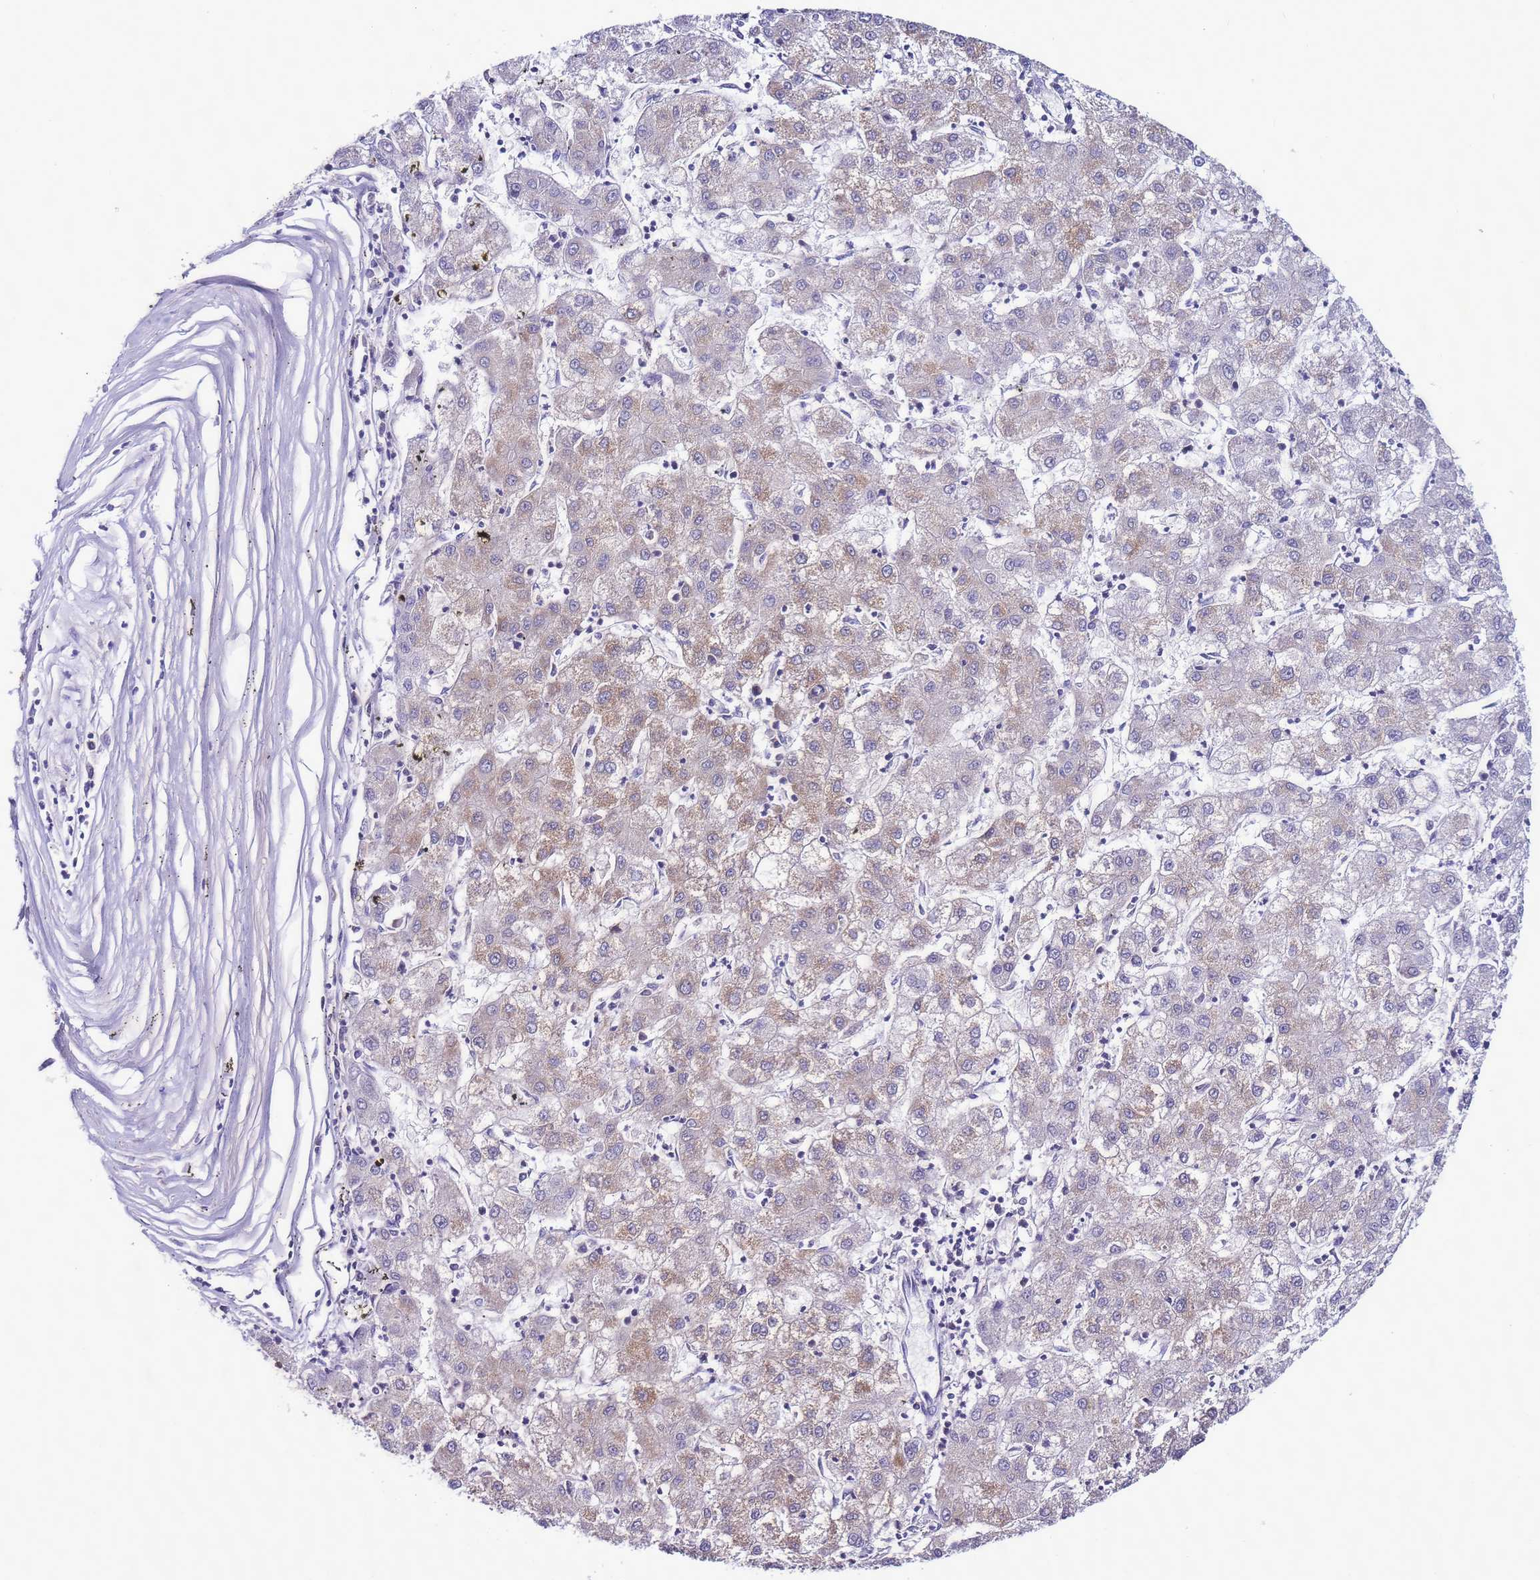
{"staining": {"intensity": "weak", "quantity": "<25%", "location": "cytoplasmic/membranous"}, "tissue": "liver cancer", "cell_type": "Tumor cells", "image_type": "cancer", "snomed": [{"axis": "morphology", "description": "Carcinoma, Hepatocellular, NOS"}, {"axis": "topography", "description": "Liver"}], "caption": "Immunohistochemistry (IHC) photomicrograph of neoplastic tissue: hepatocellular carcinoma (liver) stained with DAB displays no significant protein staining in tumor cells.", "gene": "UEVLD", "patient": {"sex": "male", "age": 72}}